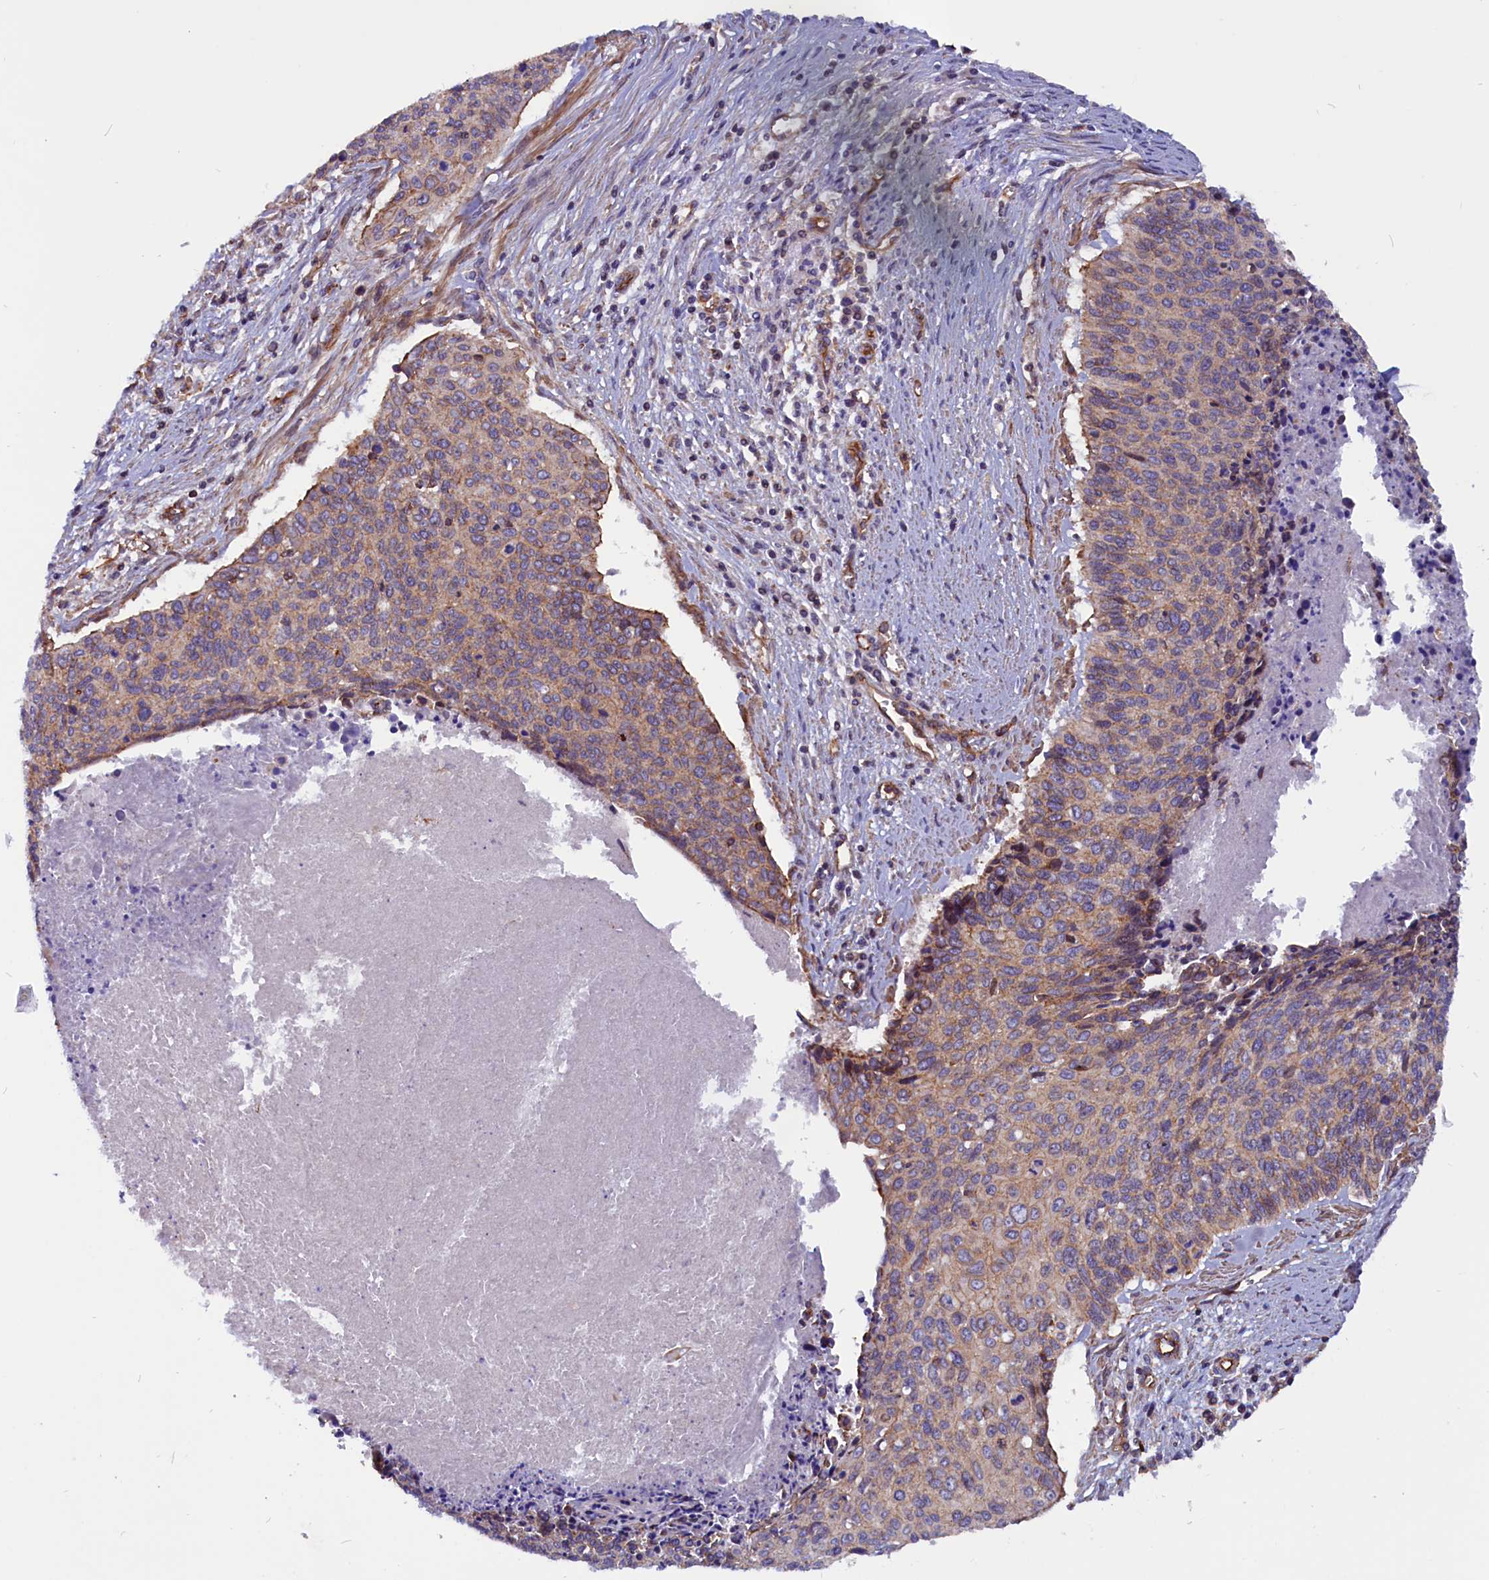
{"staining": {"intensity": "moderate", "quantity": "25%-75%", "location": "cytoplasmic/membranous"}, "tissue": "cervical cancer", "cell_type": "Tumor cells", "image_type": "cancer", "snomed": [{"axis": "morphology", "description": "Squamous cell carcinoma, NOS"}, {"axis": "topography", "description": "Cervix"}], "caption": "Human squamous cell carcinoma (cervical) stained with a brown dye reveals moderate cytoplasmic/membranous positive positivity in about 25%-75% of tumor cells.", "gene": "ZNF749", "patient": {"sex": "female", "age": 55}}